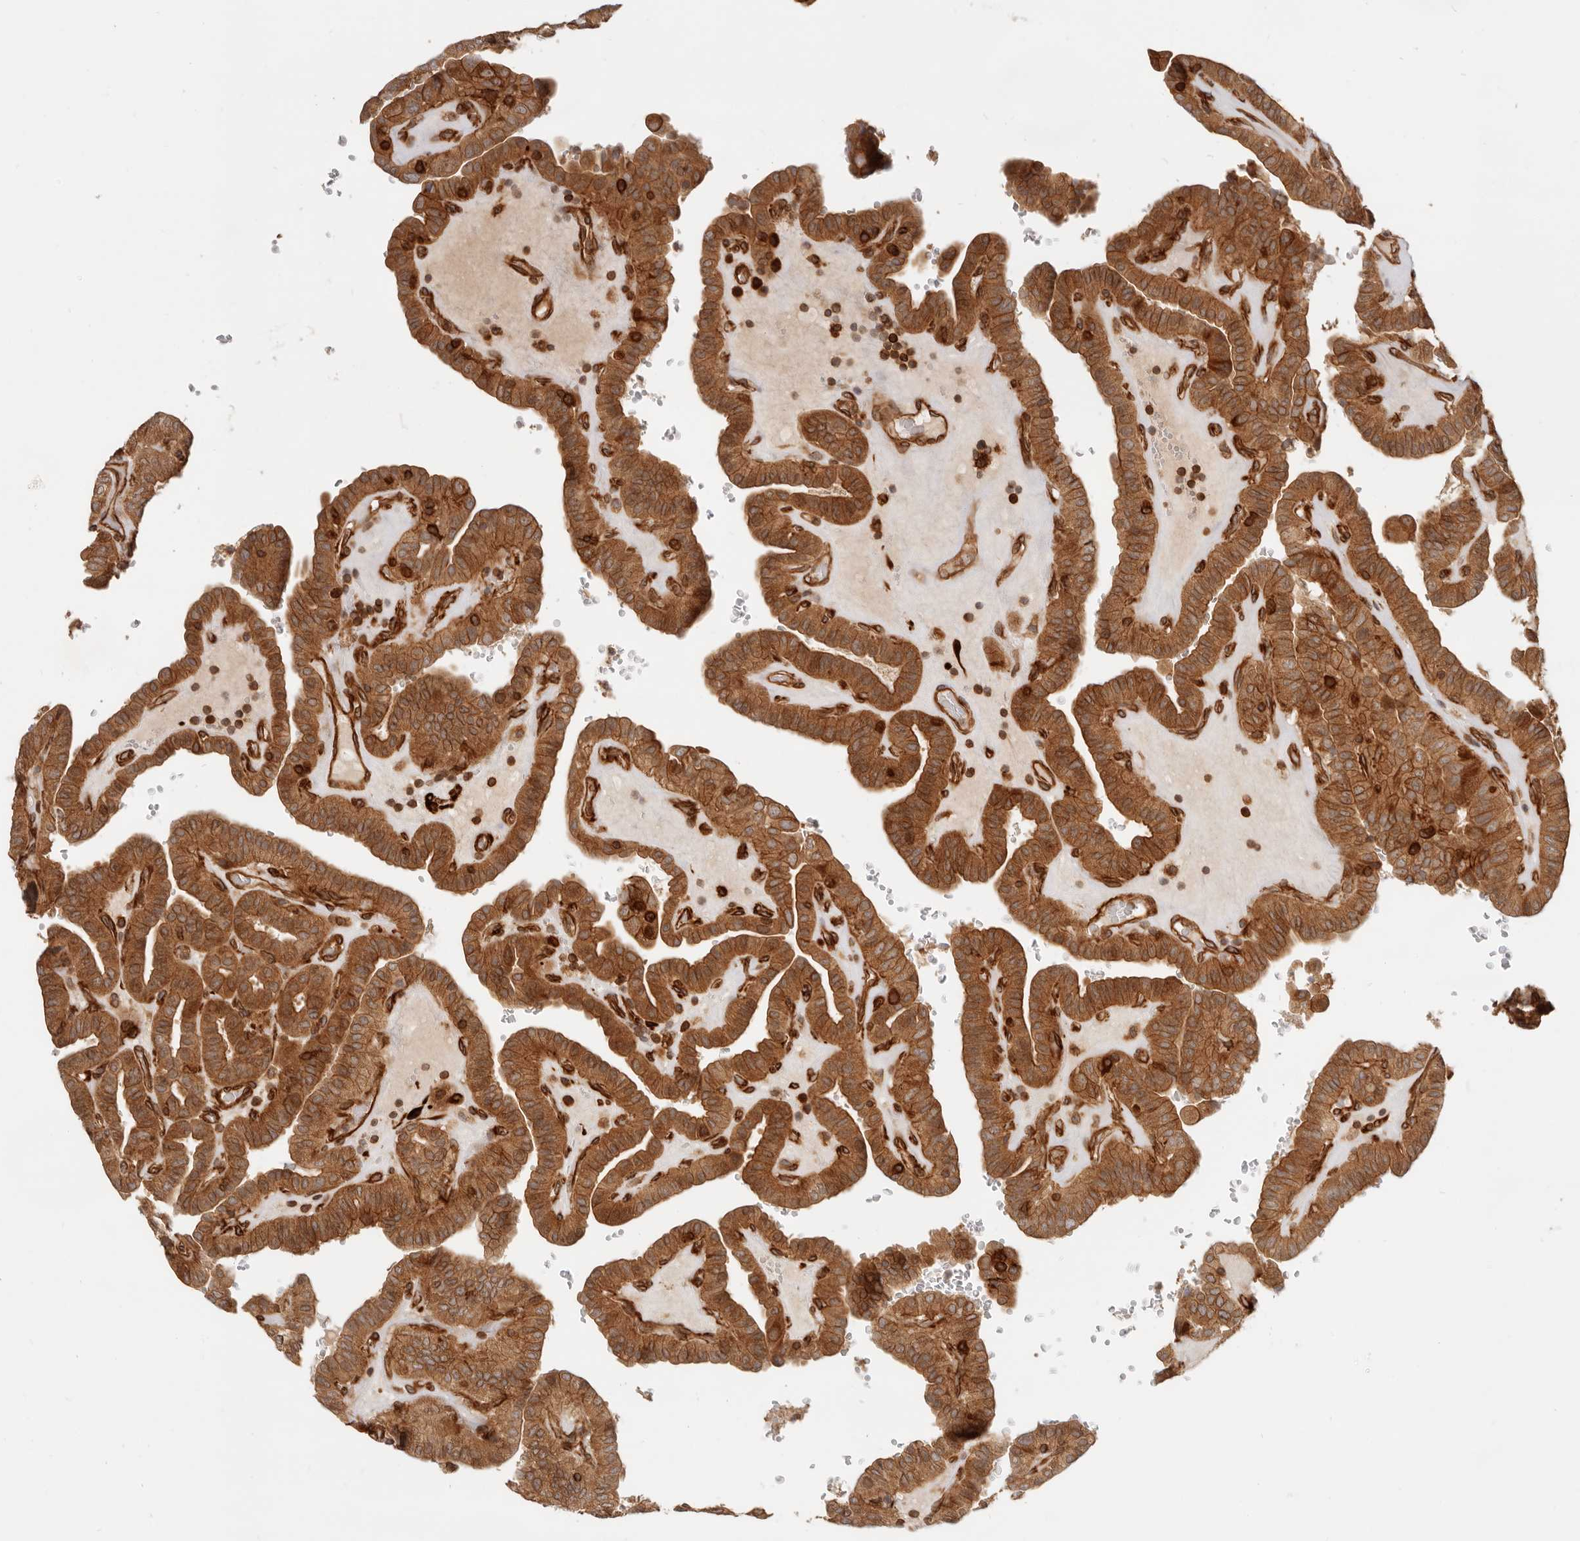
{"staining": {"intensity": "moderate", "quantity": ">75%", "location": "cytoplasmic/membranous"}, "tissue": "thyroid cancer", "cell_type": "Tumor cells", "image_type": "cancer", "snomed": [{"axis": "morphology", "description": "Papillary adenocarcinoma, NOS"}, {"axis": "topography", "description": "Thyroid gland"}], "caption": "Protein expression analysis of human thyroid cancer reveals moderate cytoplasmic/membranous positivity in approximately >75% of tumor cells.", "gene": "UFSP1", "patient": {"sex": "male", "age": 77}}